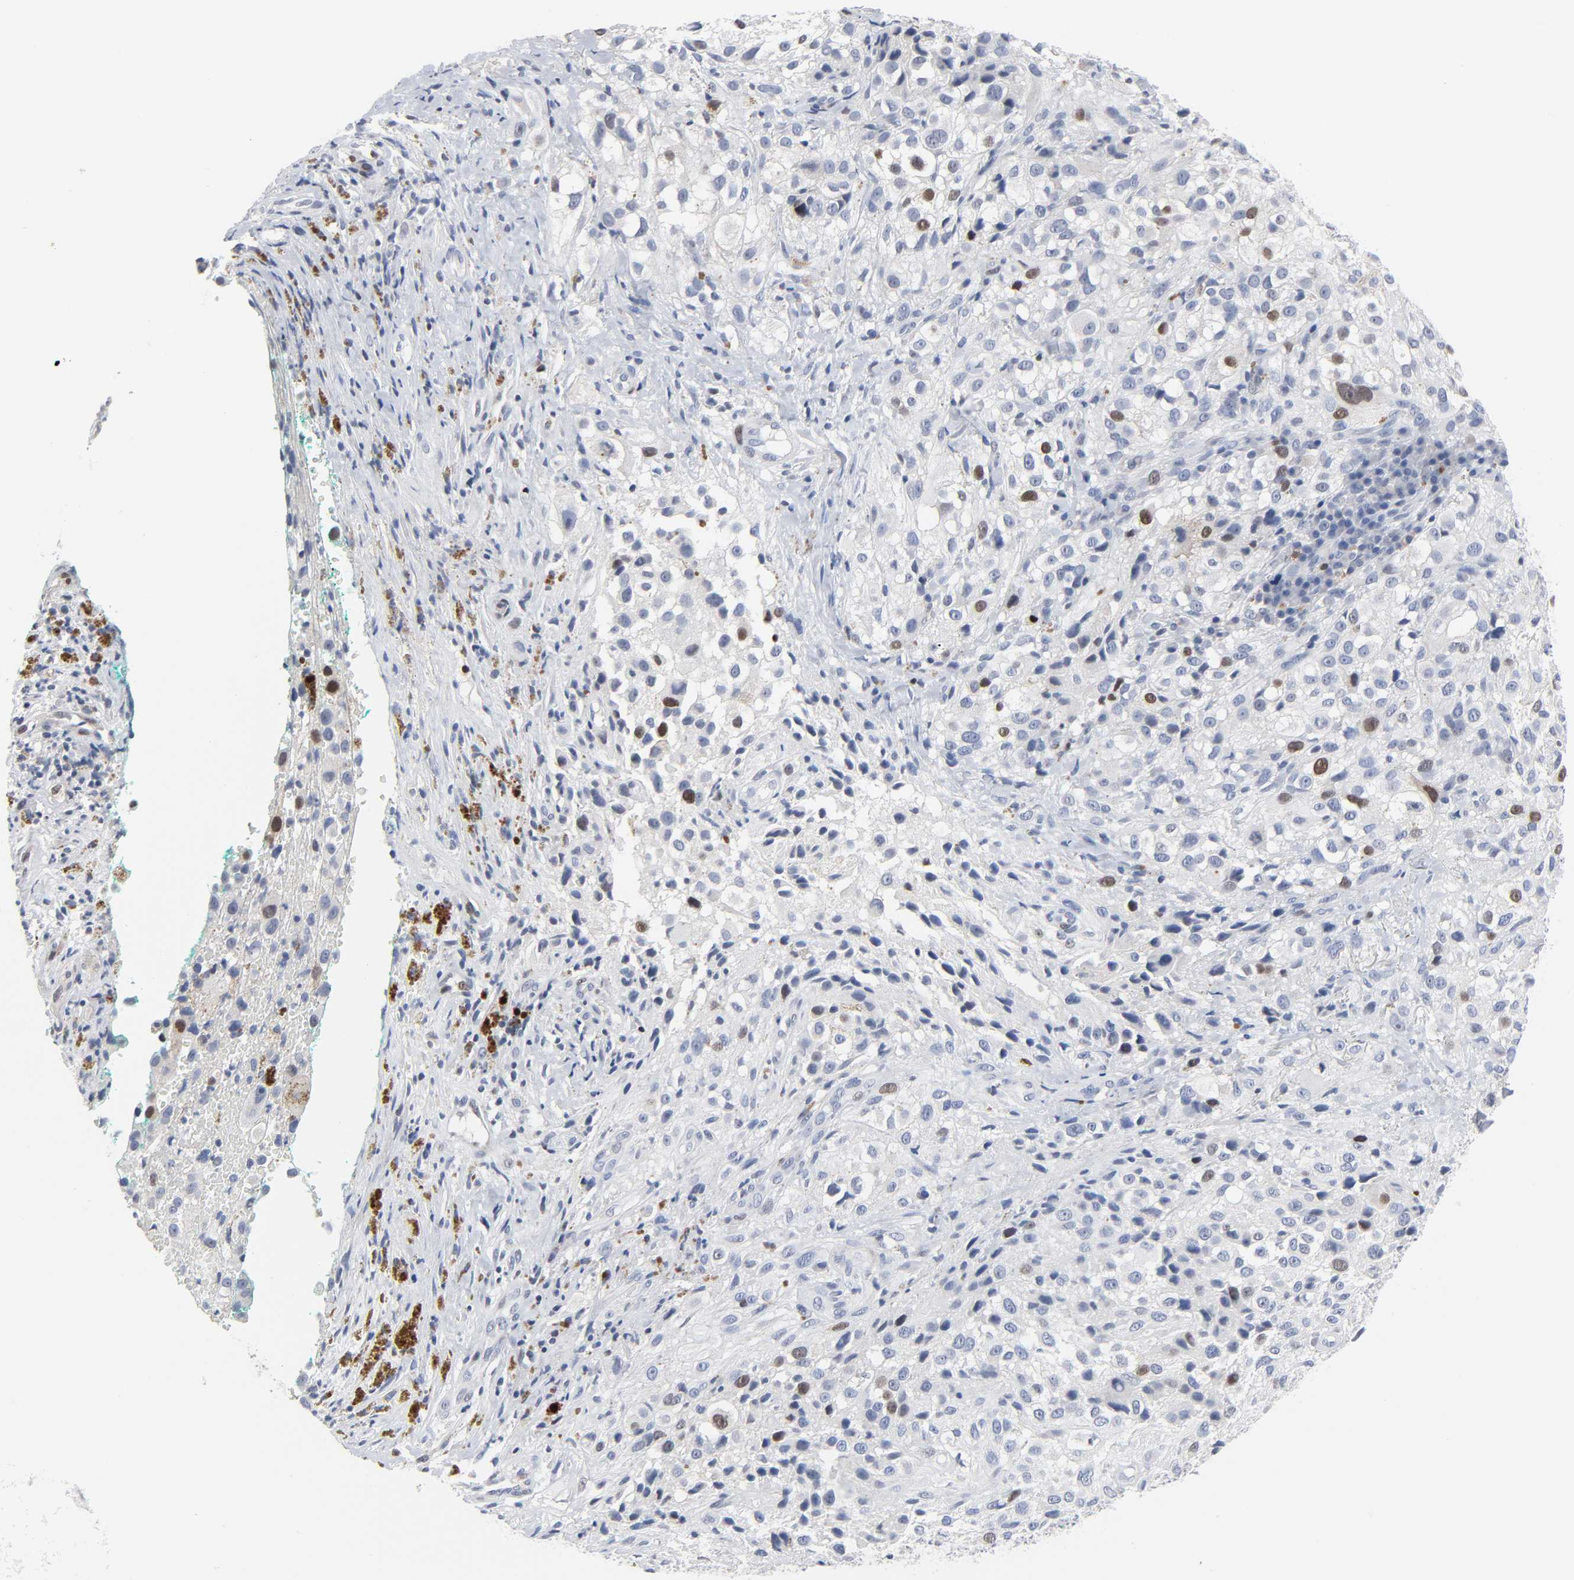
{"staining": {"intensity": "weak", "quantity": "<25%", "location": "nuclear"}, "tissue": "melanoma", "cell_type": "Tumor cells", "image_type": "cancer", "snomed": [{"axis": "morphology", "description": "Necrosis, NOS"}, {"axis": "morphology", "description": "Malignant melanoma, NOS"}, {"axis": "topography", "description": "Skin"}], "caption": "High magnification brightfield microscopy of malignant melanoma stained with DAB (3,3'-diaminobenzidine) (brown) and counterstained with hematoxylin (blue): tumor cells show no significant expression. Nuclei are stained in blue.", "gene": "WEE1", "patient": {"sex": "female", "age": 87}}